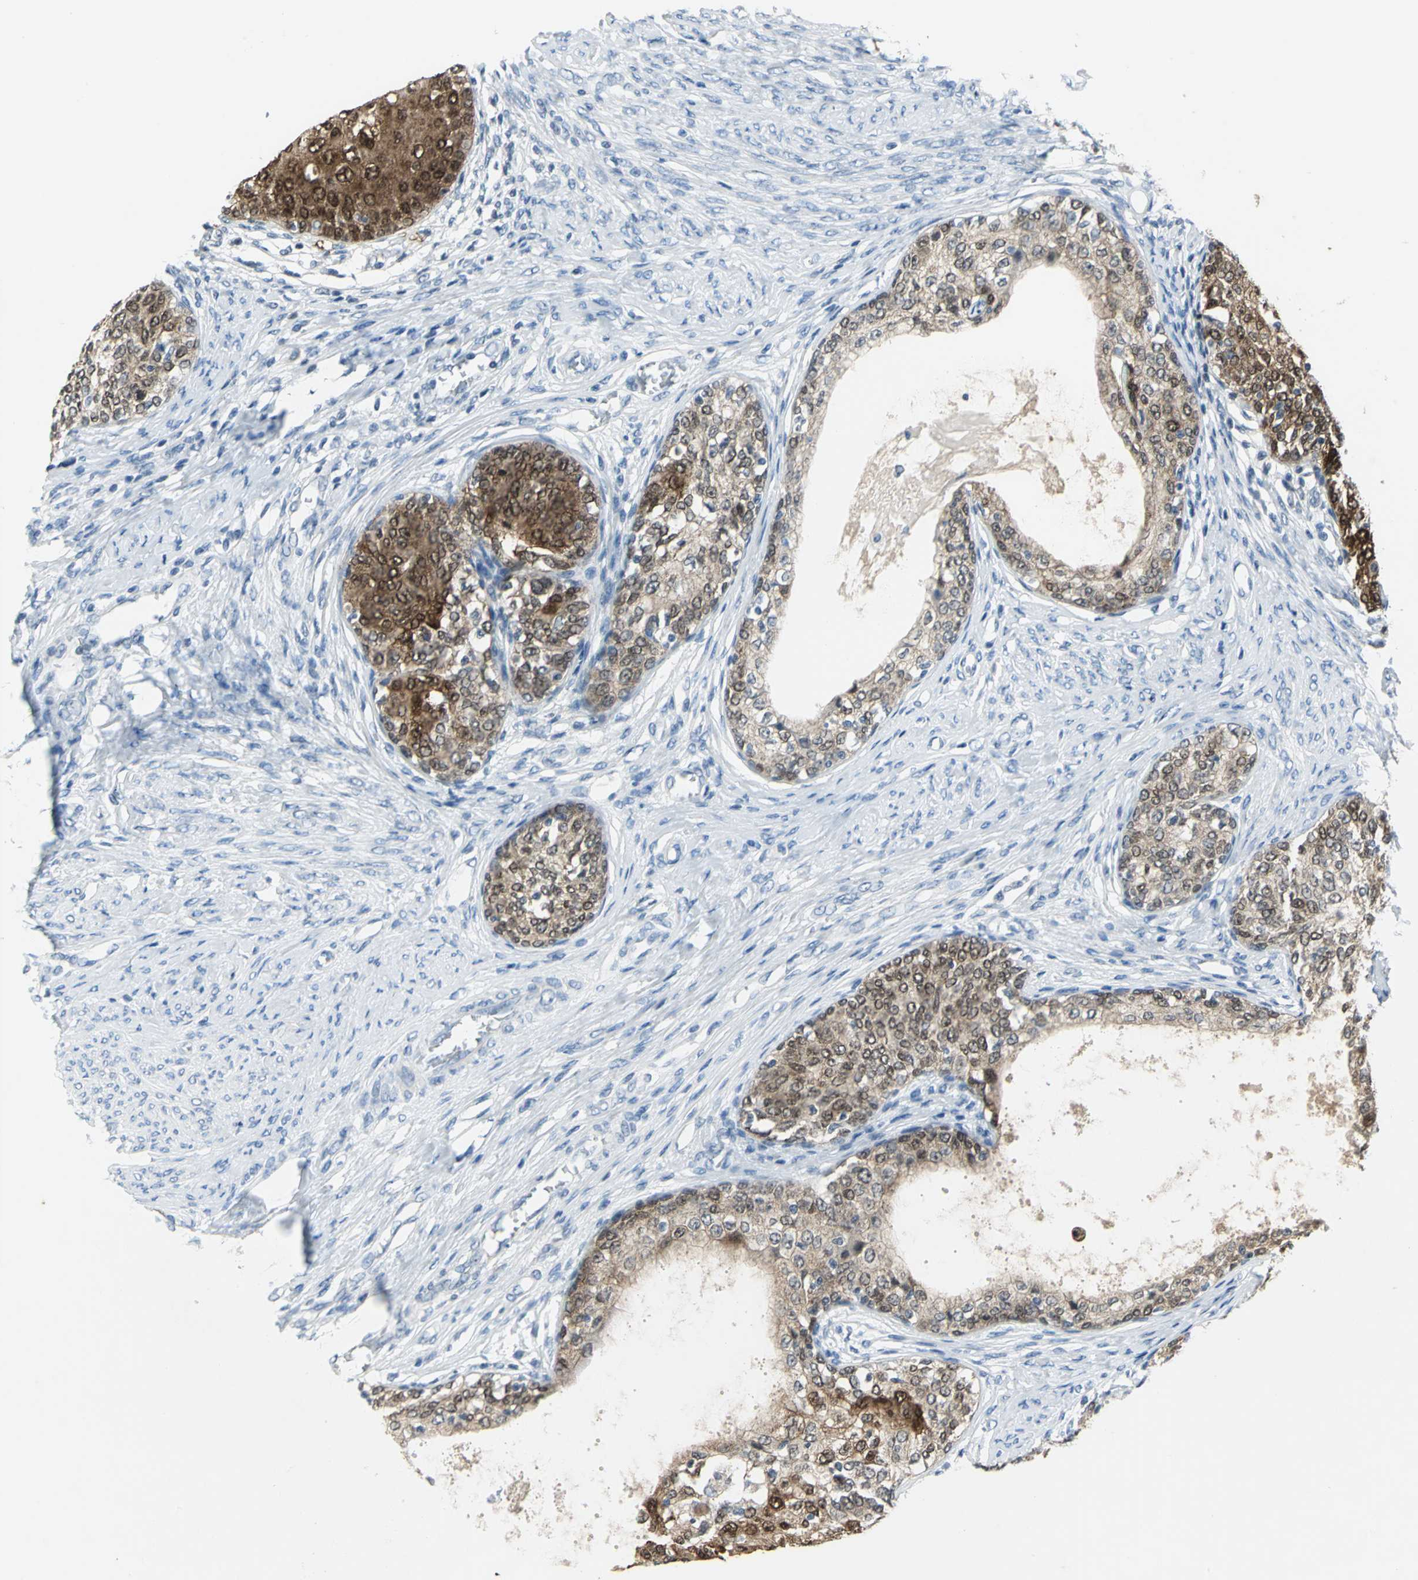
{"staining": {"intensity": "strong", "quantity": ">75%", "location": "cytoplasmic/membranous,nuclear"}, "tissue": "cervical cancer", "cell_type": "Tumor cells", "image_type": "cancer", "snomed": [{"axis": "morphology", "description": "Squamous cell carcinoma, NOS"}, {"axis": "morphology", "description": "Adenocarcinoma, NOS"}, {"axis": "topography", "description": "Cervix"}], "caption": "Tumor cells display high levels of strong cytoplasmic/membranous and nuclear staining in approximately >75% of cells in cervical cancer (adenocarcinoma).", "gene": "SFN", "patient": {"sex": "female", "age": 52}}